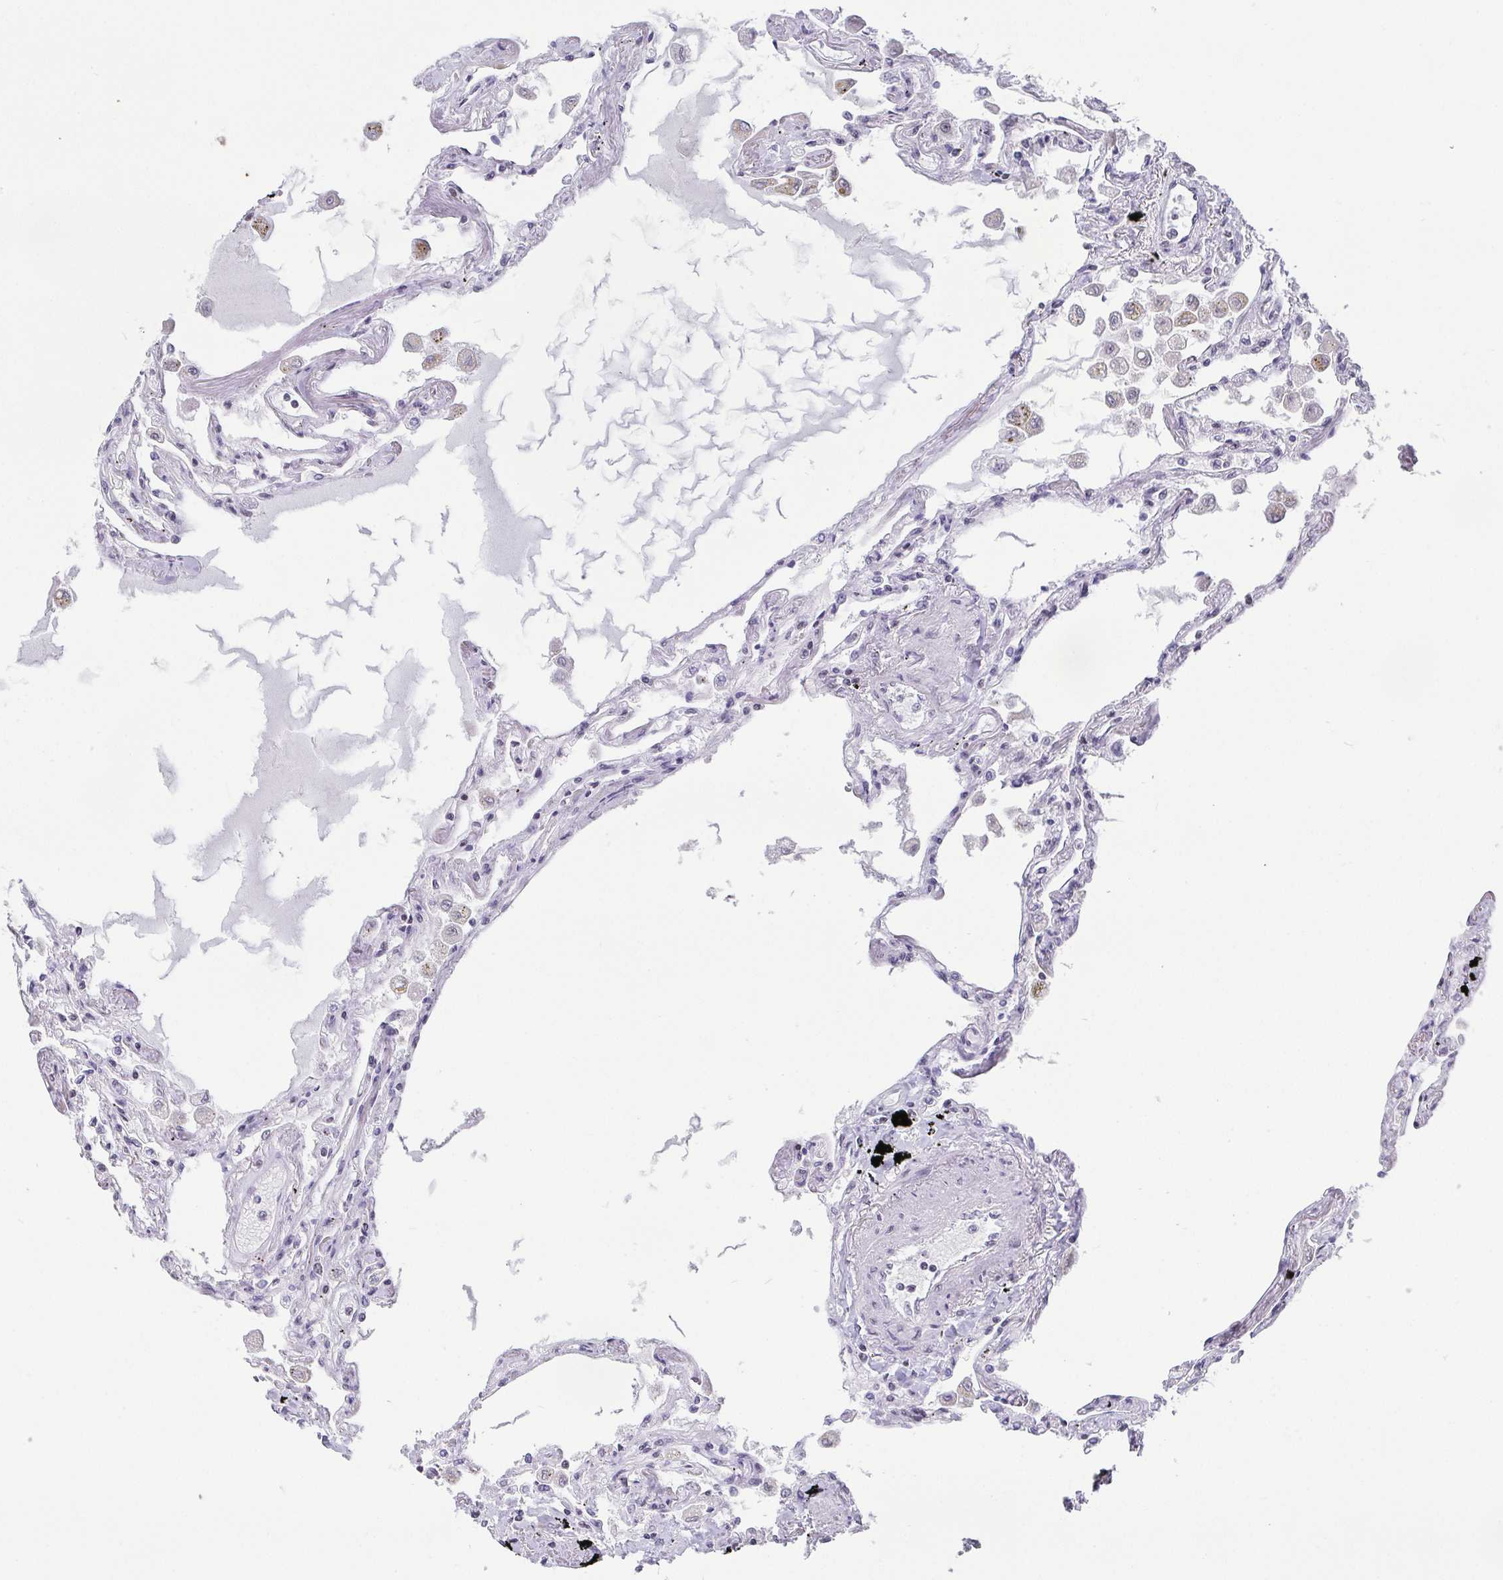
{"staining": {"intensity": "moderate", "quantity": "25%-75%", "location": "cytoplasmic/membranous"}, "tissue": "lung", "cell_type": "Alveolar cells", "image_type": "normal", "snomed": [{"axis": "morphology", "description": "Normal tissue, NOS"}, {"axis": "morphology", "description": "Adenocarcinoma, NOS"}, {"axis": "topography", "description": "Cartilage tissue"}, {"axis": "topography", "description": "Lung"}], "caption": "About 25%-75% of alveolar cells in normal lung exhibit moderate cytoplasmic/membranous protein expression as visualized by brown immunohistochemical staining.", "gene": "CTCF", "patient": {"sex": "female", "age": 67}}